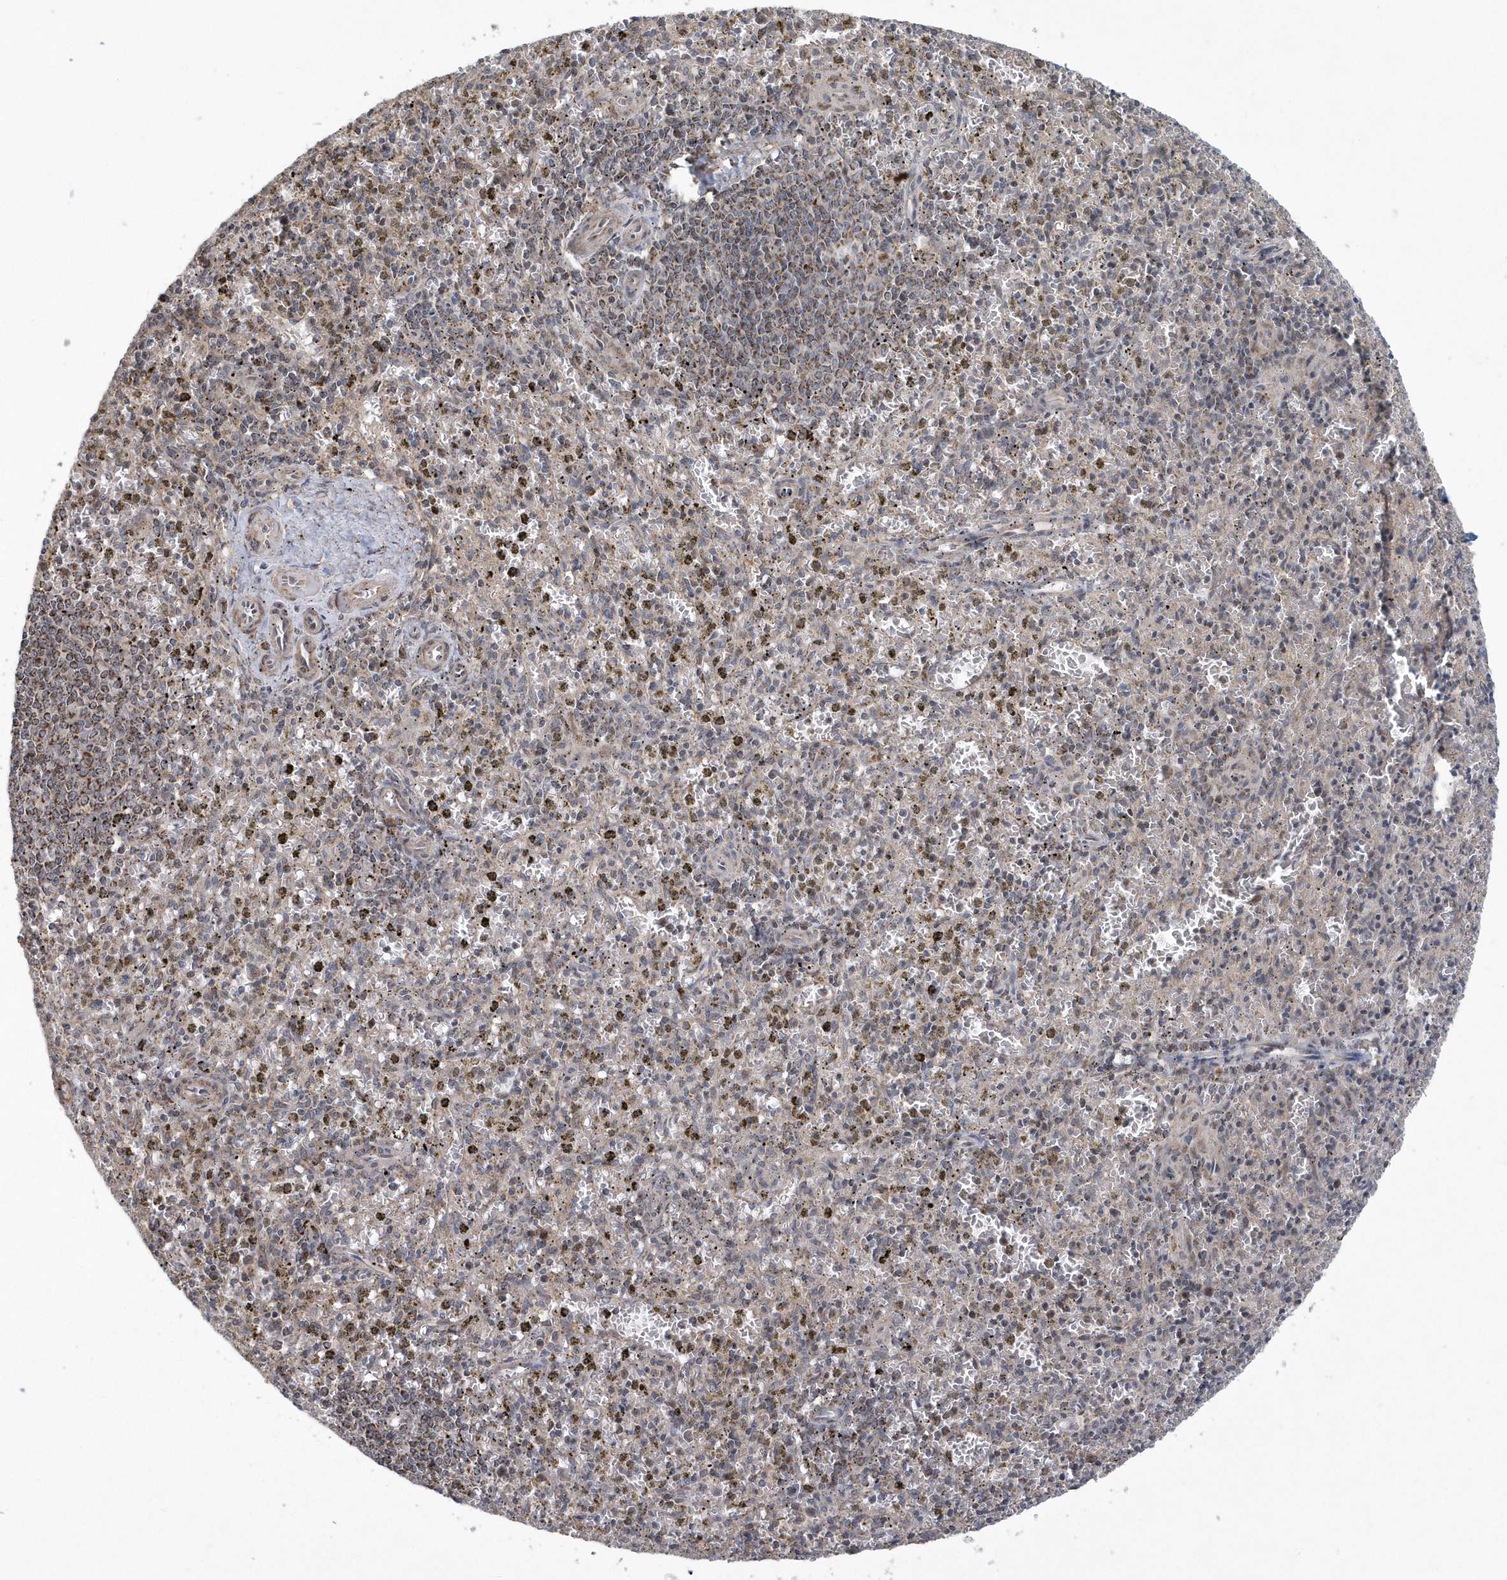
{"staining": {"intensity": "weak", "quantity": ">75%", "location": "cytoplasmic/membranous"}, "tissue": "spleen", "cell_type": "Cells in red pulp", "image_type": "normal", "snomed": [{"axis": "morphology", "description": "Normal tissue, NOS"}, {"axis": "topography", "description": "Spleen"}], "caption": "Immunohistochemical staining of benign human spleen reveals >75% levels of weak cytoplasmic/membranous protein staining in about >75% of cells in red pulp.", "gene": "SLX9", "patient": {"sex": "male", "age": 72}}